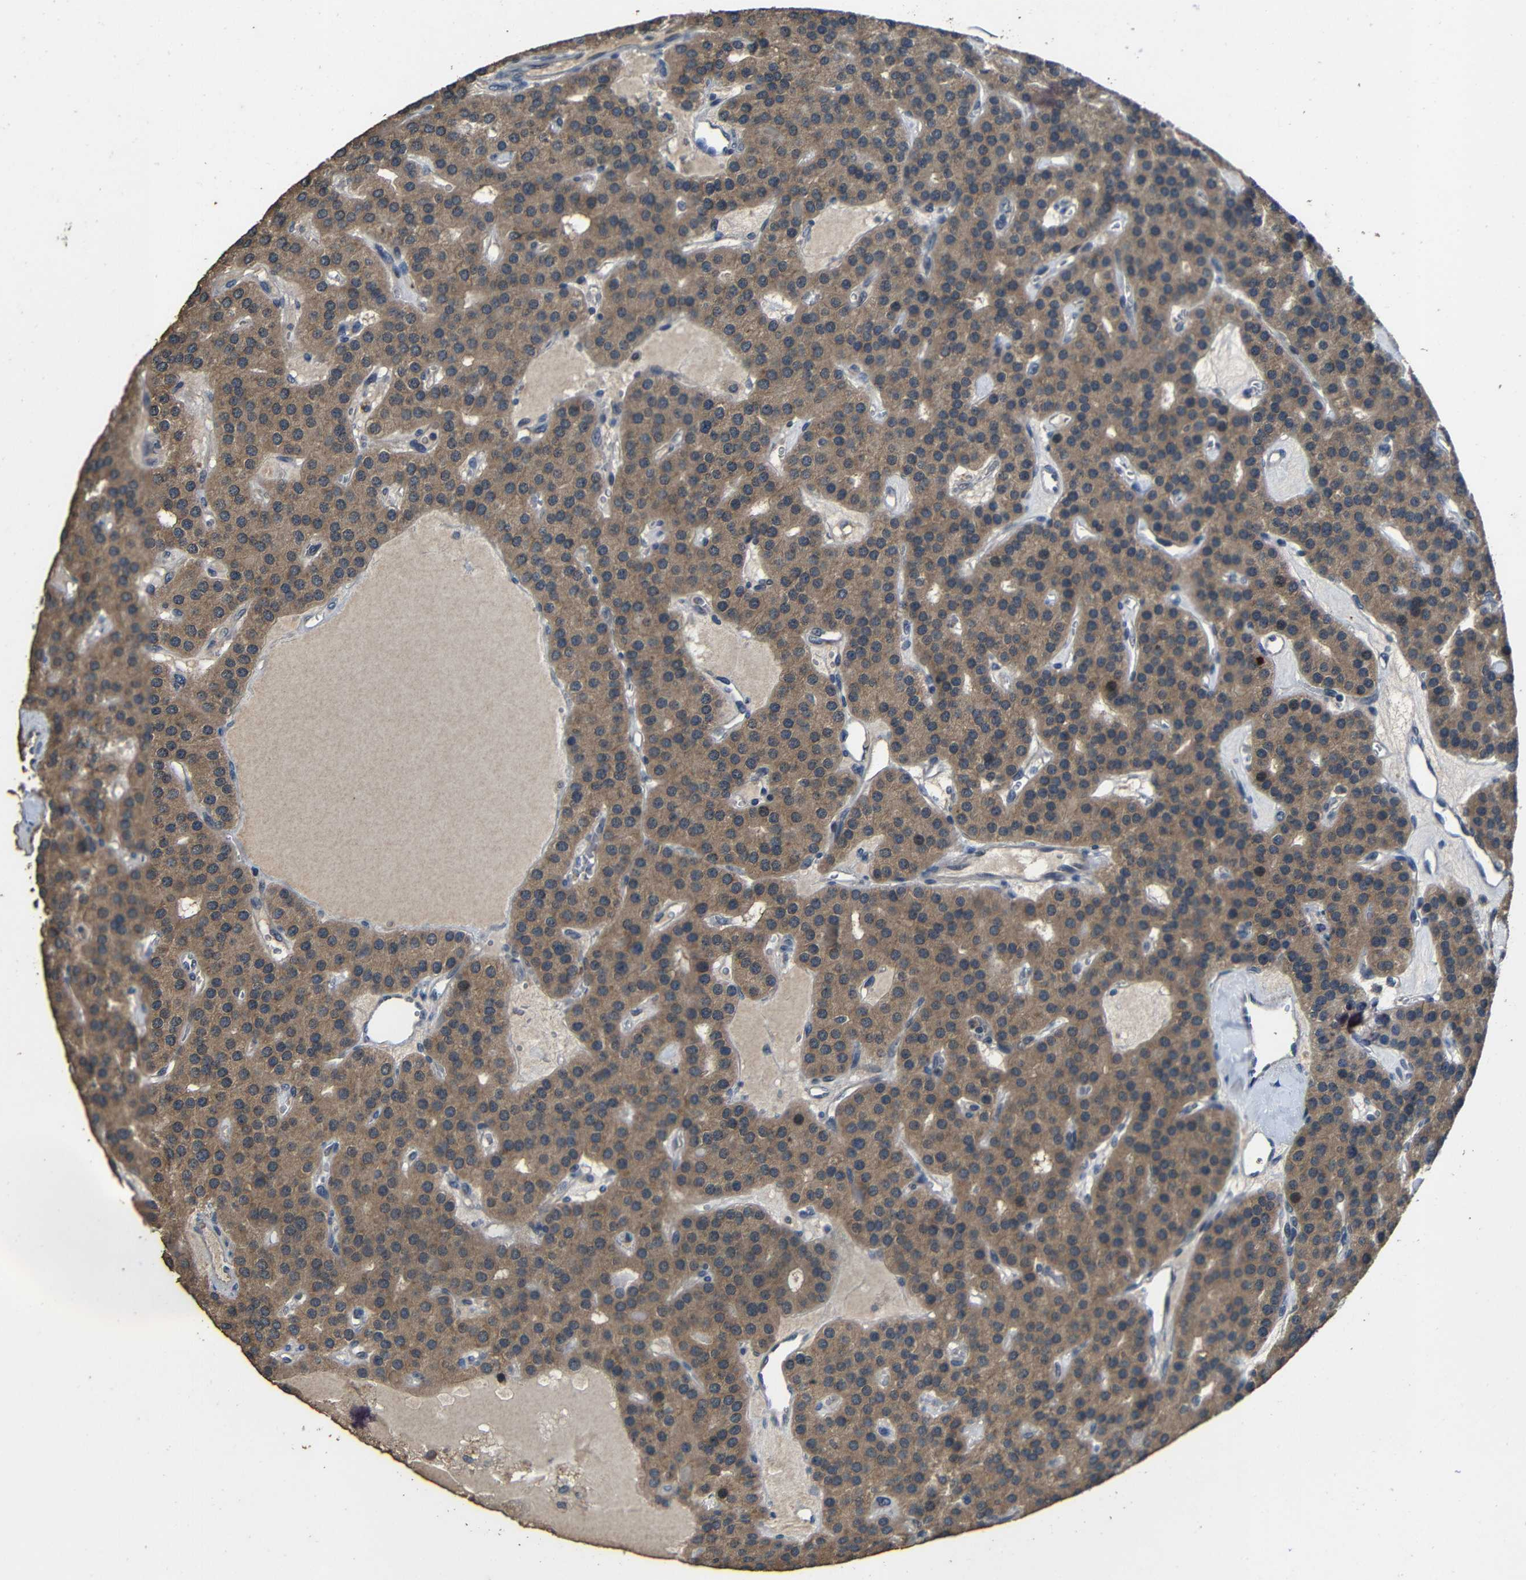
{"staining": {"intensity": "moderate", "quantity": ">75%", "location": "cytoplasmic/membranous"}, "tissue": "parathyroid gland", "cell_type": "Glandular cells", "image_type": "normal", "snomed": [{"axis": "morphology", "description": "Normal tissue, NOS"}, {"axis": "morphology", "description": "Adenoma, NOS"}, {"axis": "topography", "description": "Parathyroid gland"}], "caption": "An image showing moderate cytoplasmic/membranous expression in about >75% of glandular cells in normal parathyroid gland, as visualized by brown immunohistochemical staining.", "gene": "C6orf89", "patient": {"sex": "female", "age": 86}}